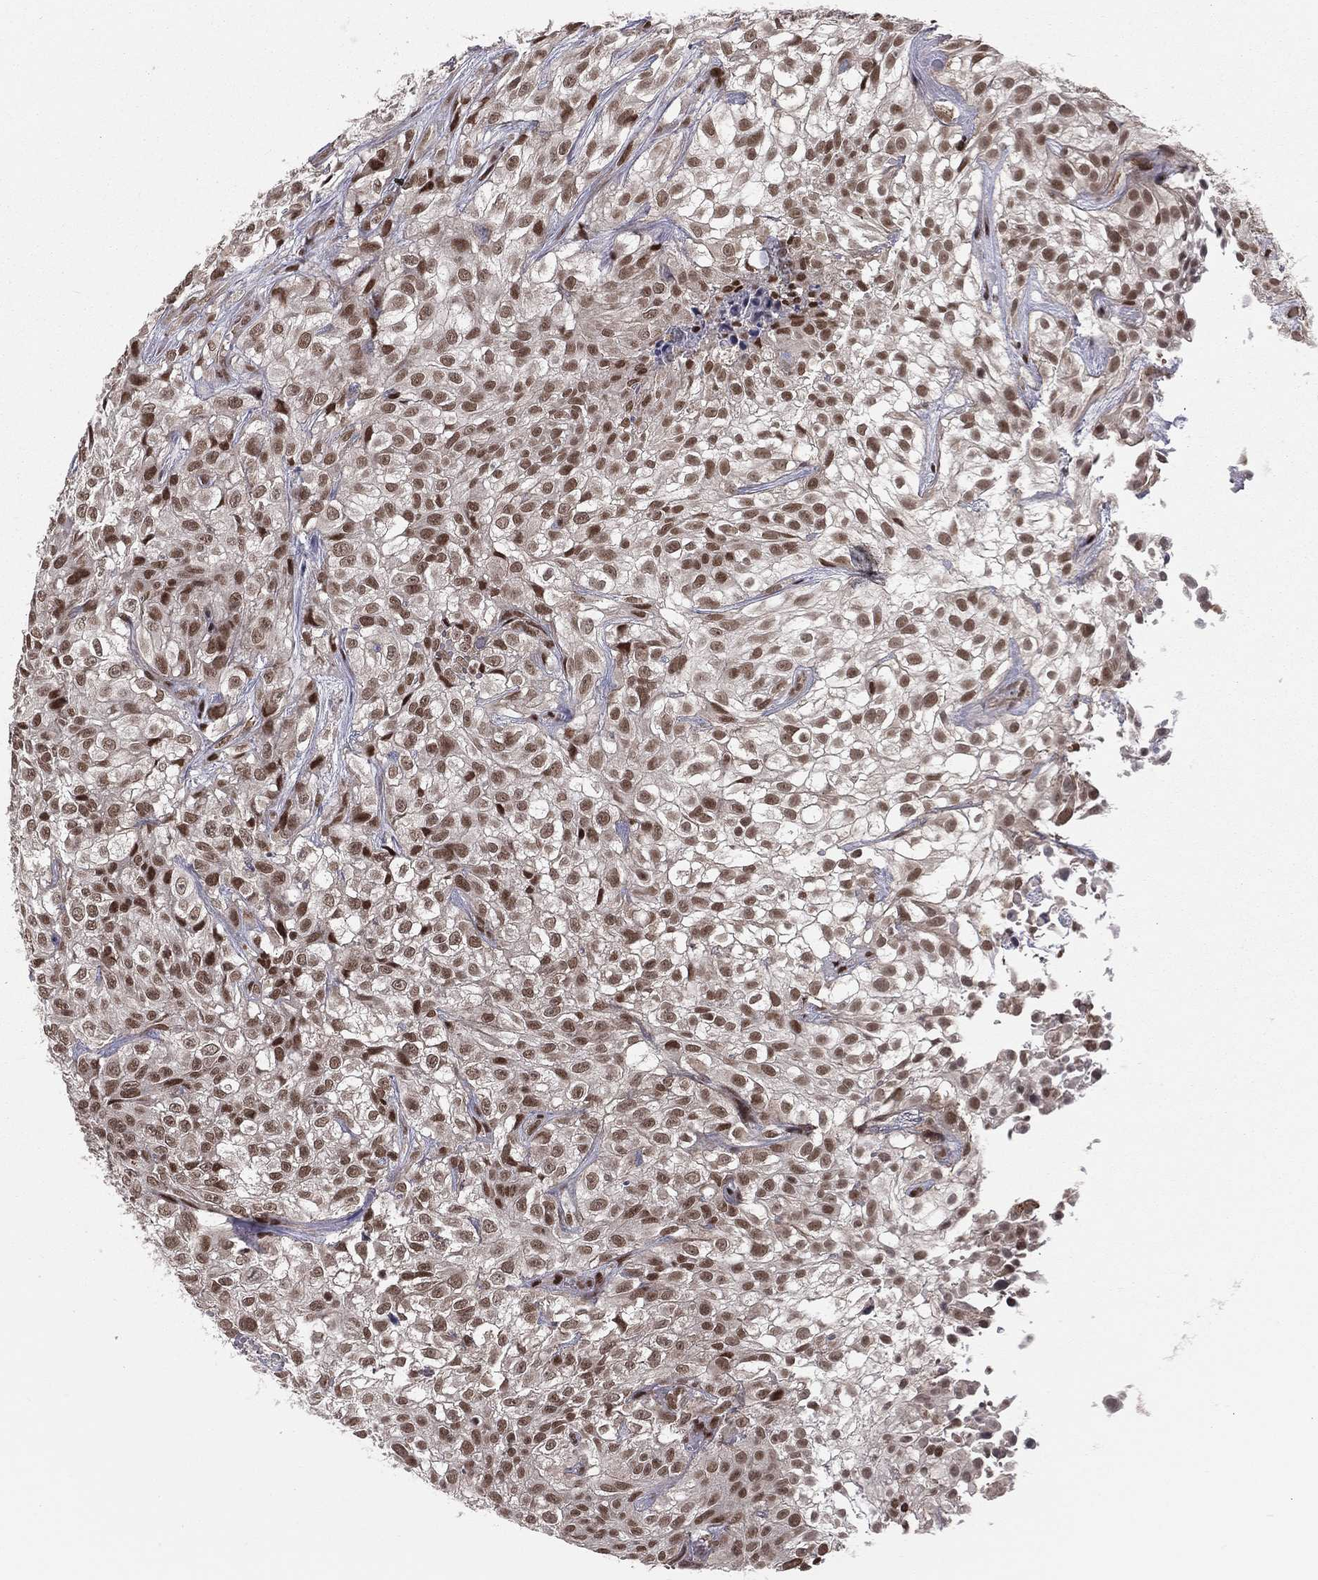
{"staining": {"intensity": "moderate", "quantity": "25%-75%", "location": "nuclear"}, "tissue": "urothelial cancer", "cell_type": "Tumor cells", "image_type": "cancer", "snomed": [{"axis": "morphology", "description": "Urothelial carcinoma, High grade"}, {"axis": "topography", "description": "Urinary bladder"}], "caption": "This histopathology image displays immunohistochemistry (IHC) staining of urothelial carcinoma (high-grade), with medium moderate nuclear positivity in about 25%-75% of tumor cells.", "gene": "NFYB", "patient": {"sex": "male", "age": 56}}